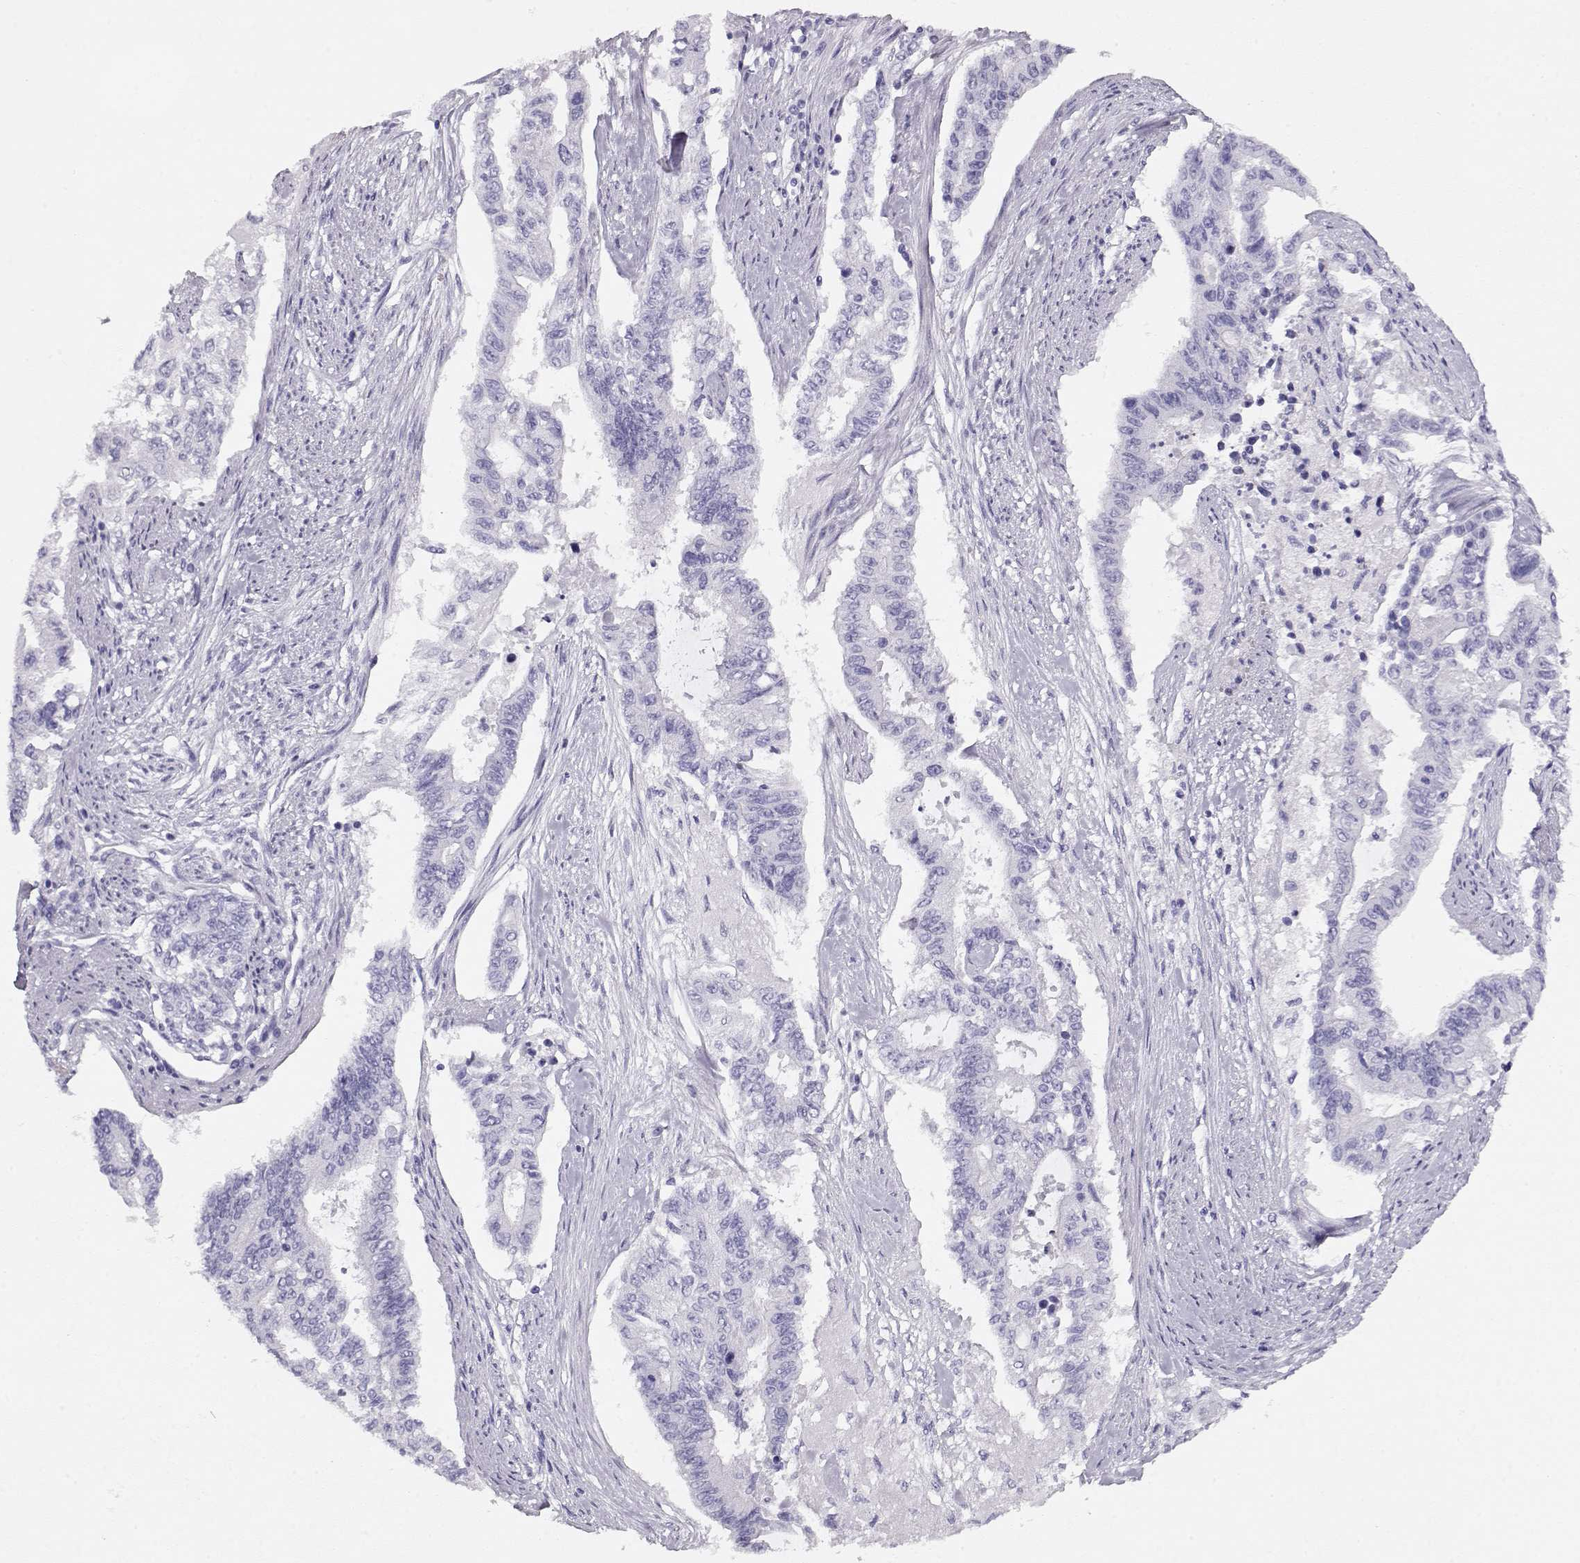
{"staining": {"intensity": "negative", "quantity": "none", "location": "none"}, "tissue": "endometrial cancer", "cell_type": "Tumor cells", "image_type": "cancer", "snomed": [{"axis": "morphology", "description": "Adenocarcinoma, NOS"}, {"axis": "topography", "description": "Uterus"}], "caption": "Histopathology image shows no significant protein expression in tumor cells of endometrial cancer (adenocarcinoma).", "gene": "ACTN2", "patient": {"sex": "female", "age": 59}}